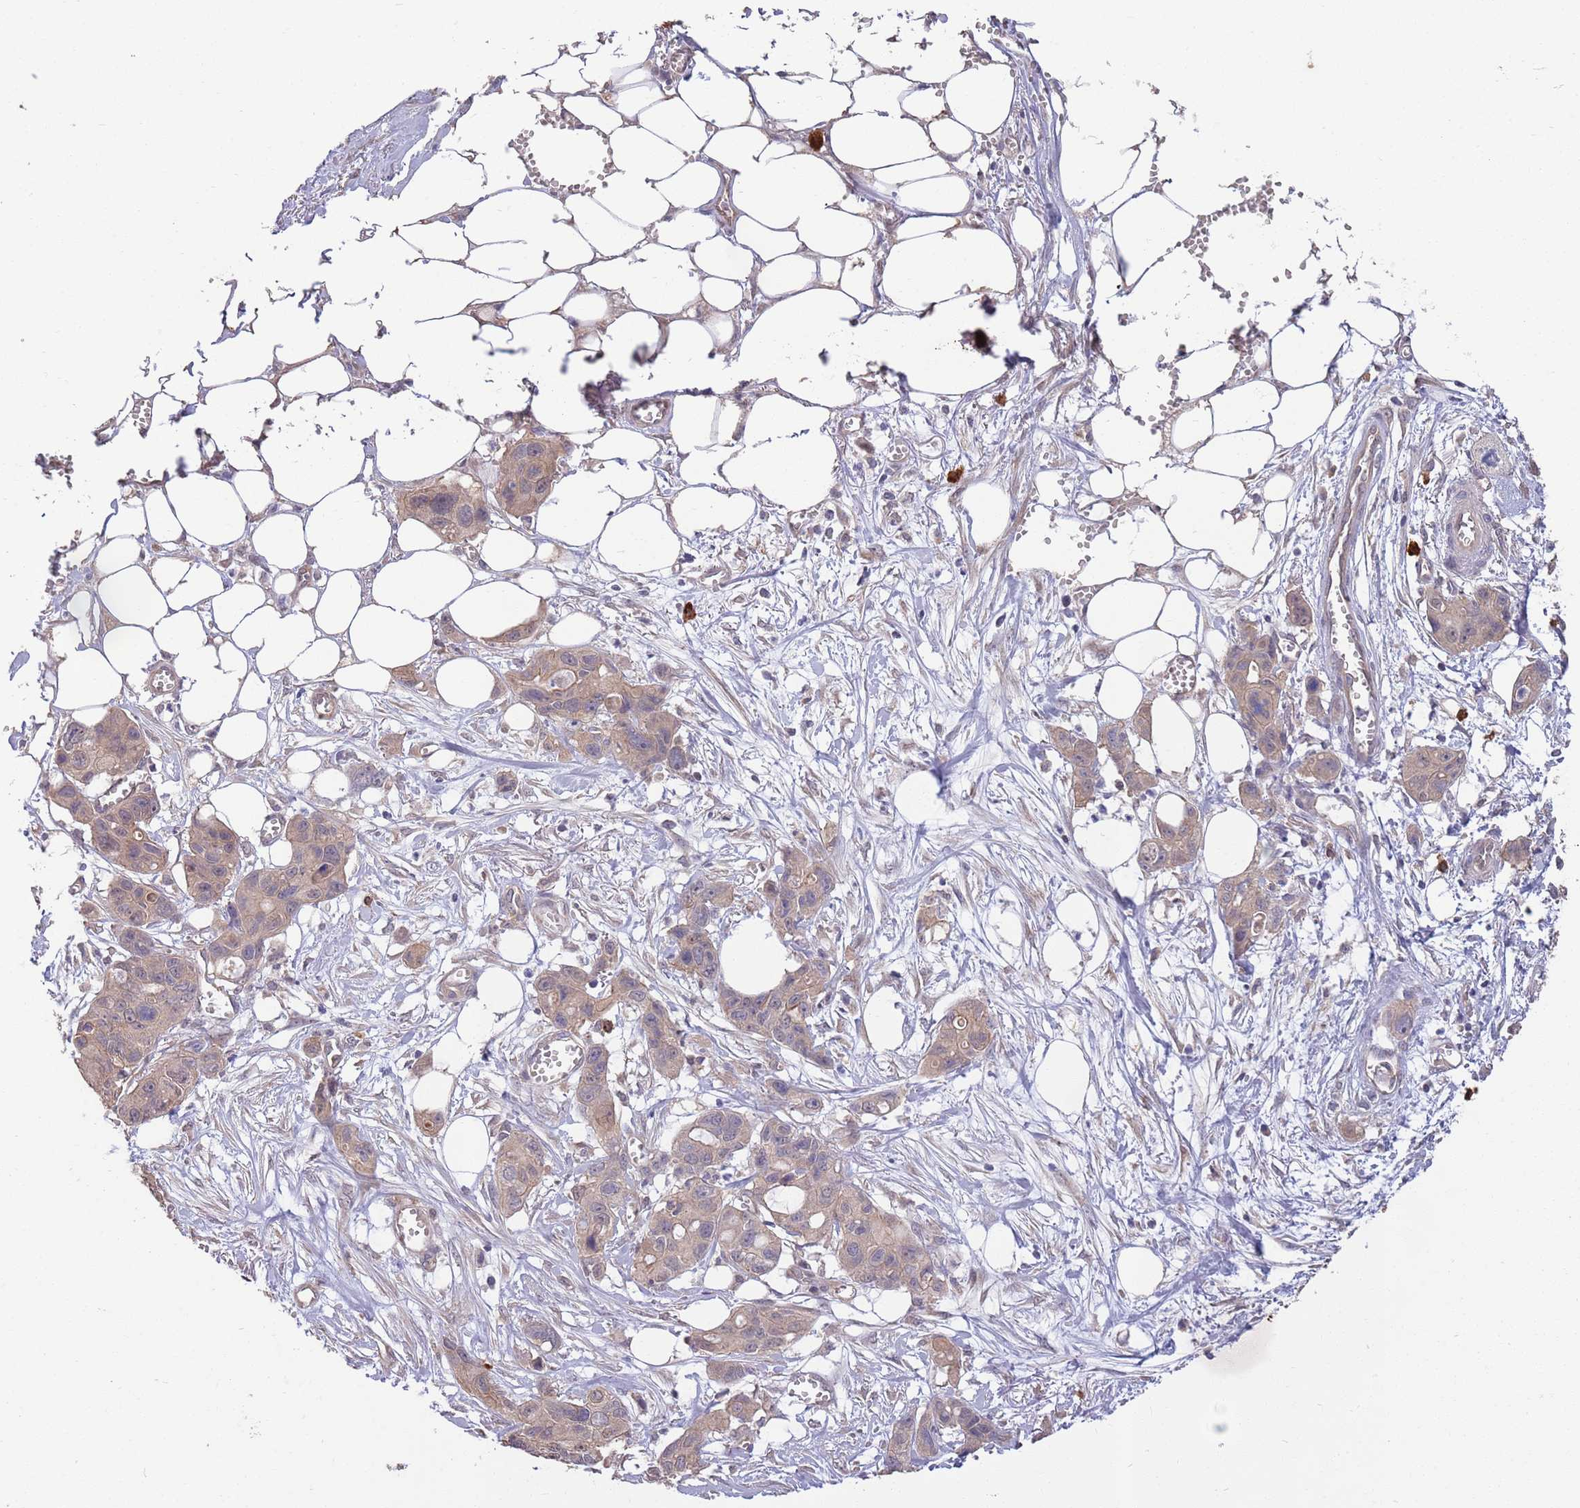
{"staining": {"intensity": "weak", "quantity": ">75%", "location": "cytoplasmic/membranous"}, "tissue": "ovarian cancer", "cell_type": "Tumor cells", "image_type": "cancer", "snomed": [{"axis": "morphology", "description": "Cystadenocarcinoma, mucinous, NOS"}, {"axis": "topography", "description": "Ovary"}], "caption": "This is a micrograph of IHC staining of ovarian mucinous cystadenocarcinoma, which shows weak staining in the cytoplasmic/membranous of tumor cells.", "gene": "MARVELD2", "patient": {"sex": "female", "age": 70}}